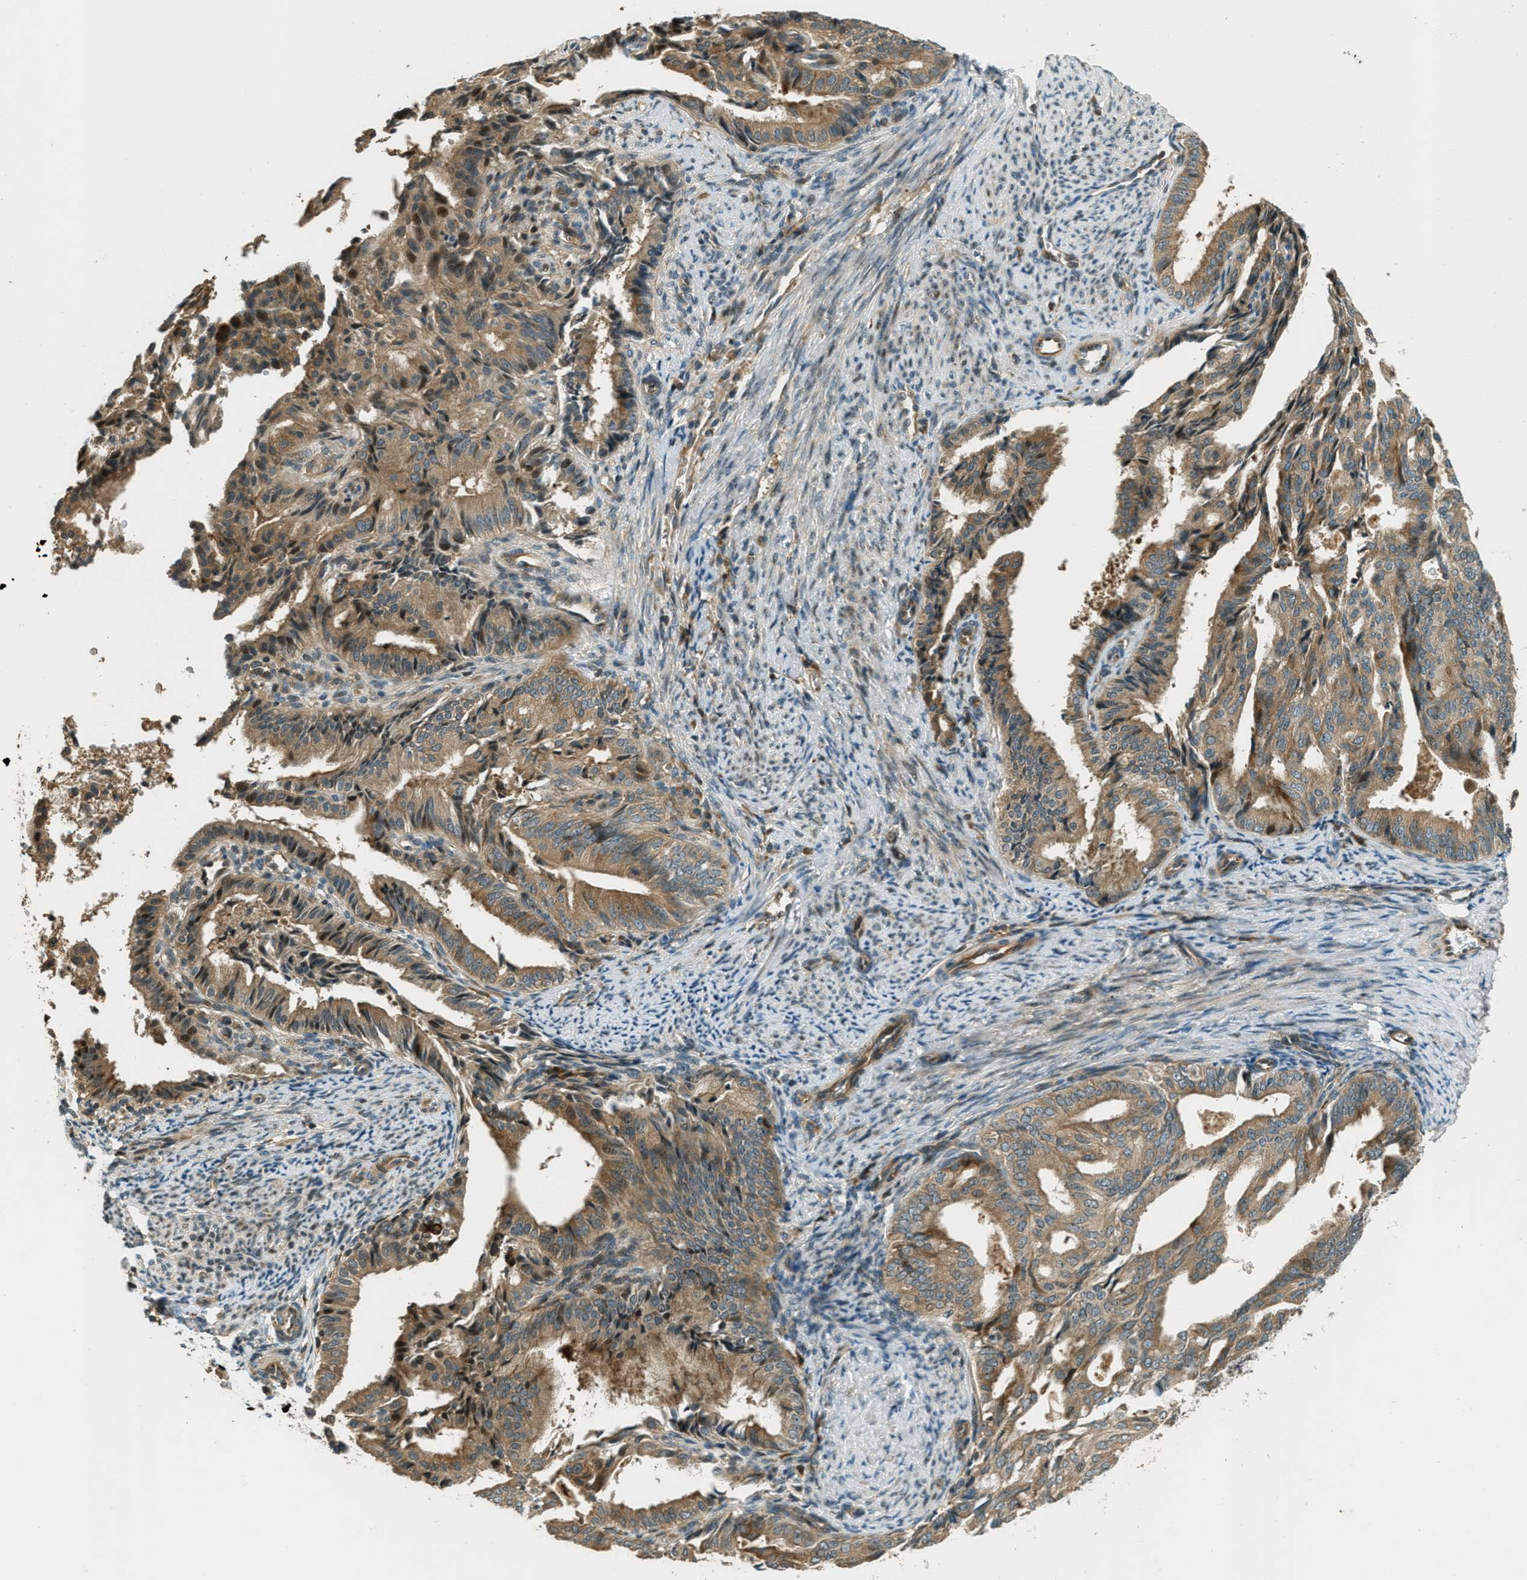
{"staining": {"intensity": "moderate", "quantity": ">75%", "location": "cytoplasmic/membranous"}, "tissue": "endometrial cancer", "cell_type": "Tumor cells", "image_type": "cancer", "snomed": [{"axis": "morphology", "description": "Adenocarcinoma, NOS"}, {"axis": "topography", "description": "Endometrium"}], "caption": "DAB immunohistochemical staining of endometrial cancer (adenocarcinoma) exhibits moderate cytoplasmic/membranous protein positivity in about >75% of tumor cells.", "gene": "PTPN23", "patient": {"sex": "female", "age": 58}}